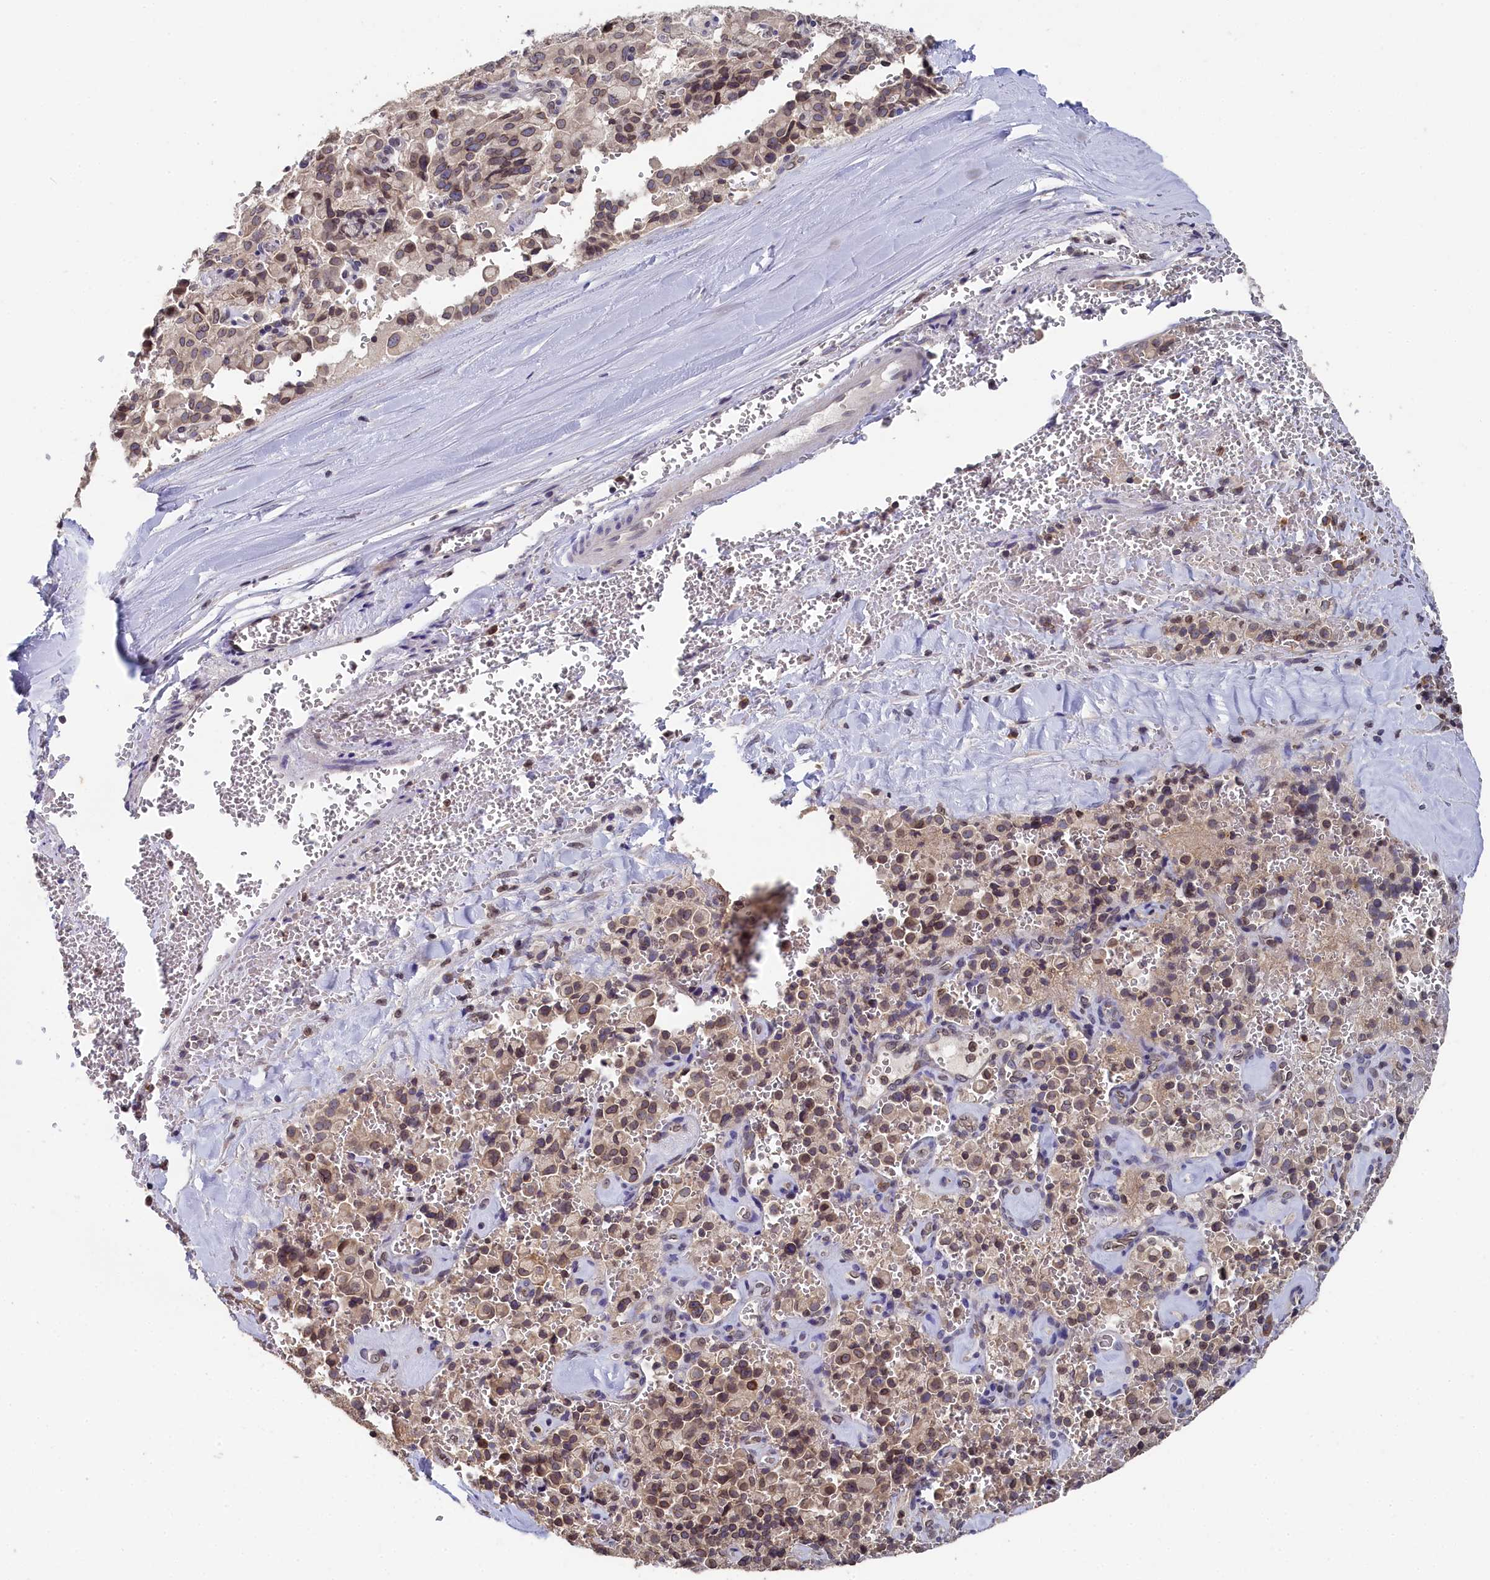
{"staining": {"intensity": "weak", "quantity": ">75%", "location": "cytoplasmic/membranous,nuclear"}, "tissue": "pancreatic cancer", "cell_type": "Tumor cells", "image_type": "cancer", "snomed": [{"axis": "morphology", "description": "Adenocarcinoma, NOS"}, {"axis": "topography", "description": "Pancreas"}], "caption": "An image of pancreatic adenocarcinoma stained for a protein shows weak cytoplasmic/membranous and nuclear brown staining in tumor cells. (Stains: DAB (3,3'-diaminobenzidine) in brown, nuclei in blue, Microscopy: brightfield microscopy at high magnification).", "gene": "ANKEF1", "patient": {"sex": "male", "age": 65}}